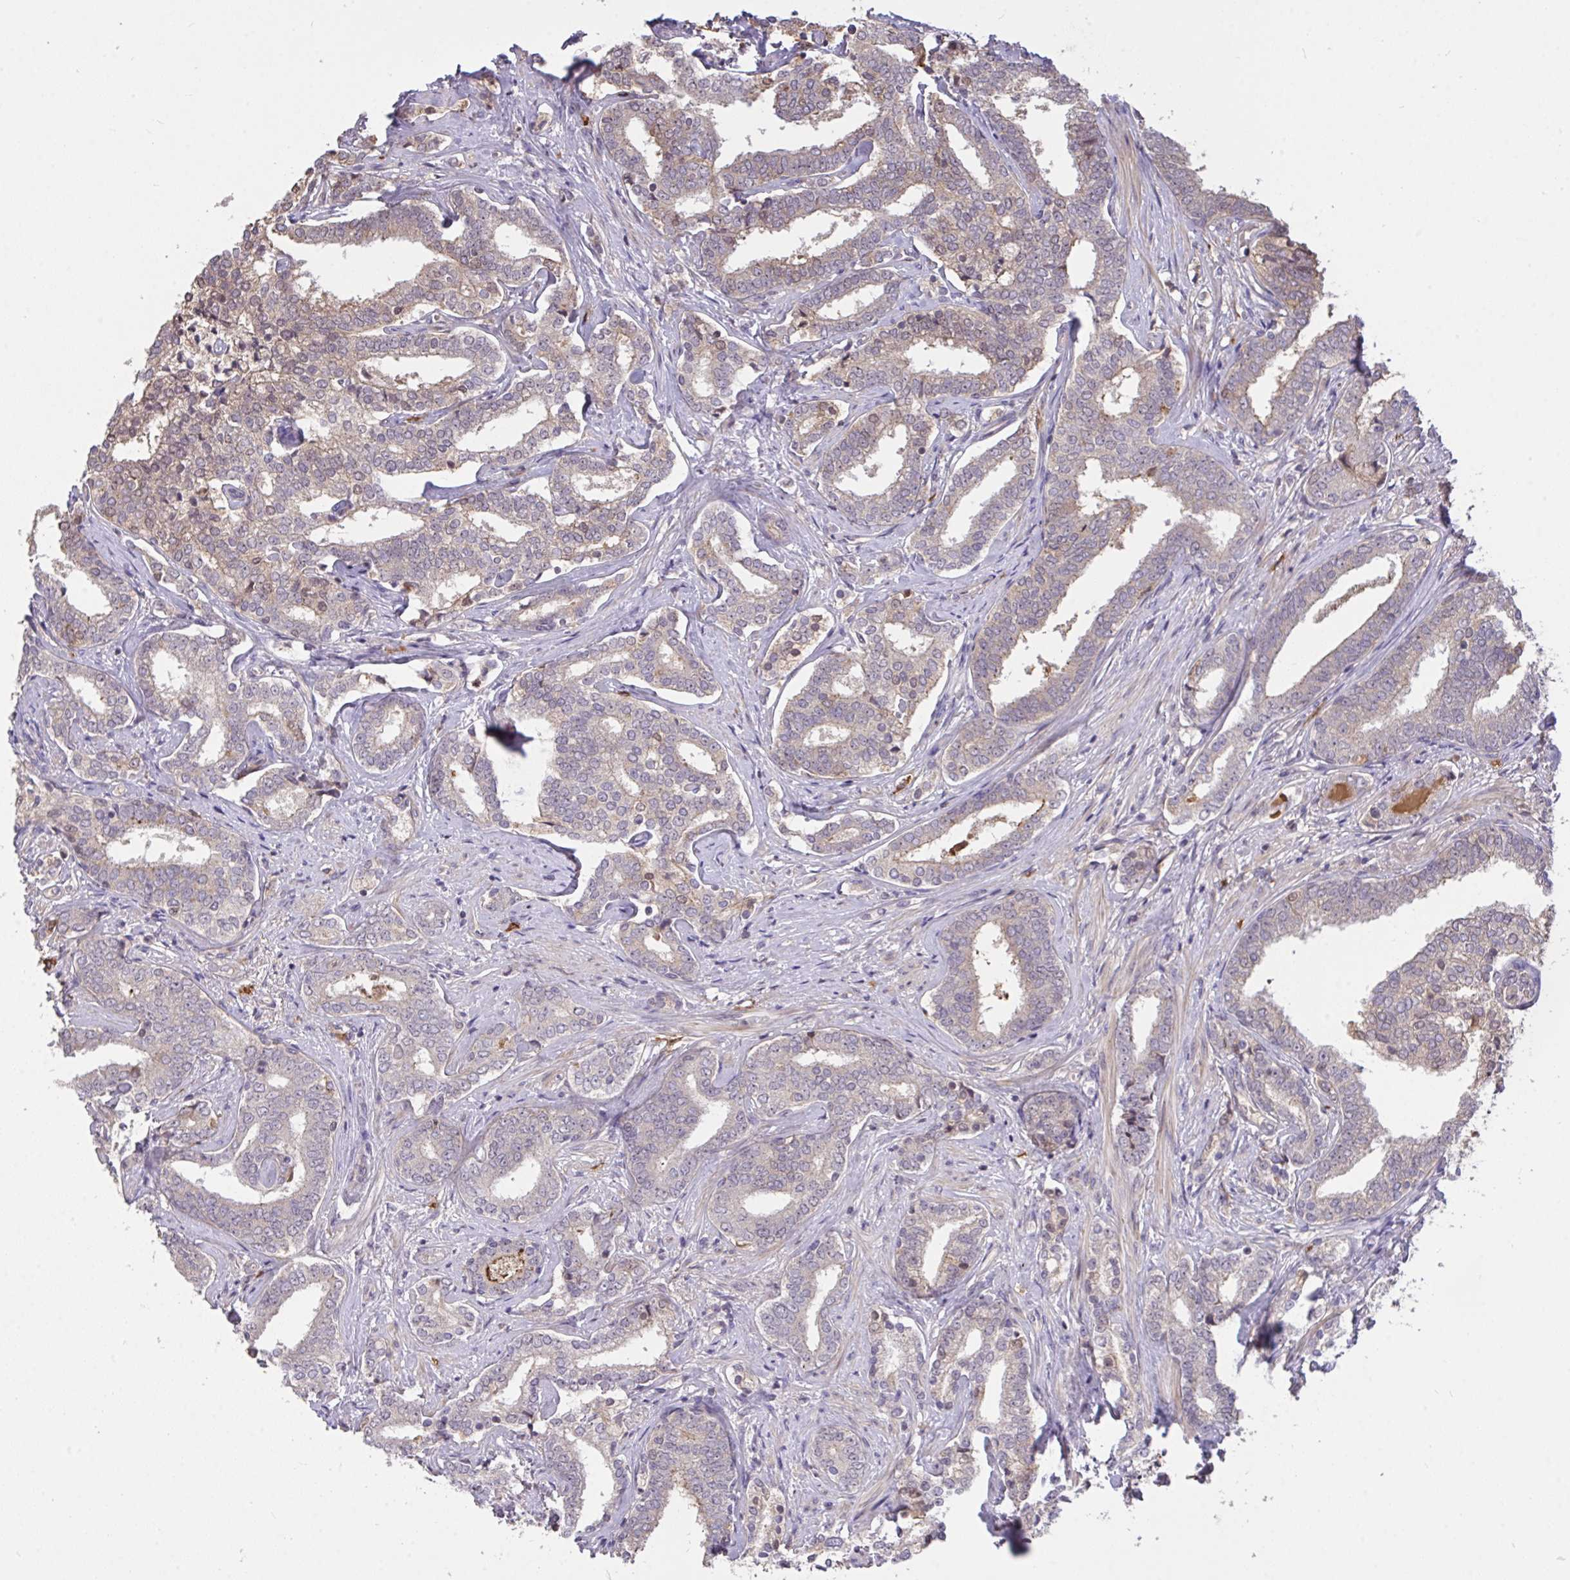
{"staining": {"intensity": "negative", "quantity": "none", "location": "none"}, "tissue": "prostate cancer", "cell_type": "Tumor cells", "image_type": "cancer", "snomed": [{"axis": "morphology", "description": "Adenocarcinoma, High grade"}, {"axis": "topography", "description": "Prostate"}], "caption": "This is an immunohistochemistry histopathology image of prostate cancer. There is no expression in tumor cells.", "gene": "FCER1A", "patient": {"sex": "male", "age": 72}}